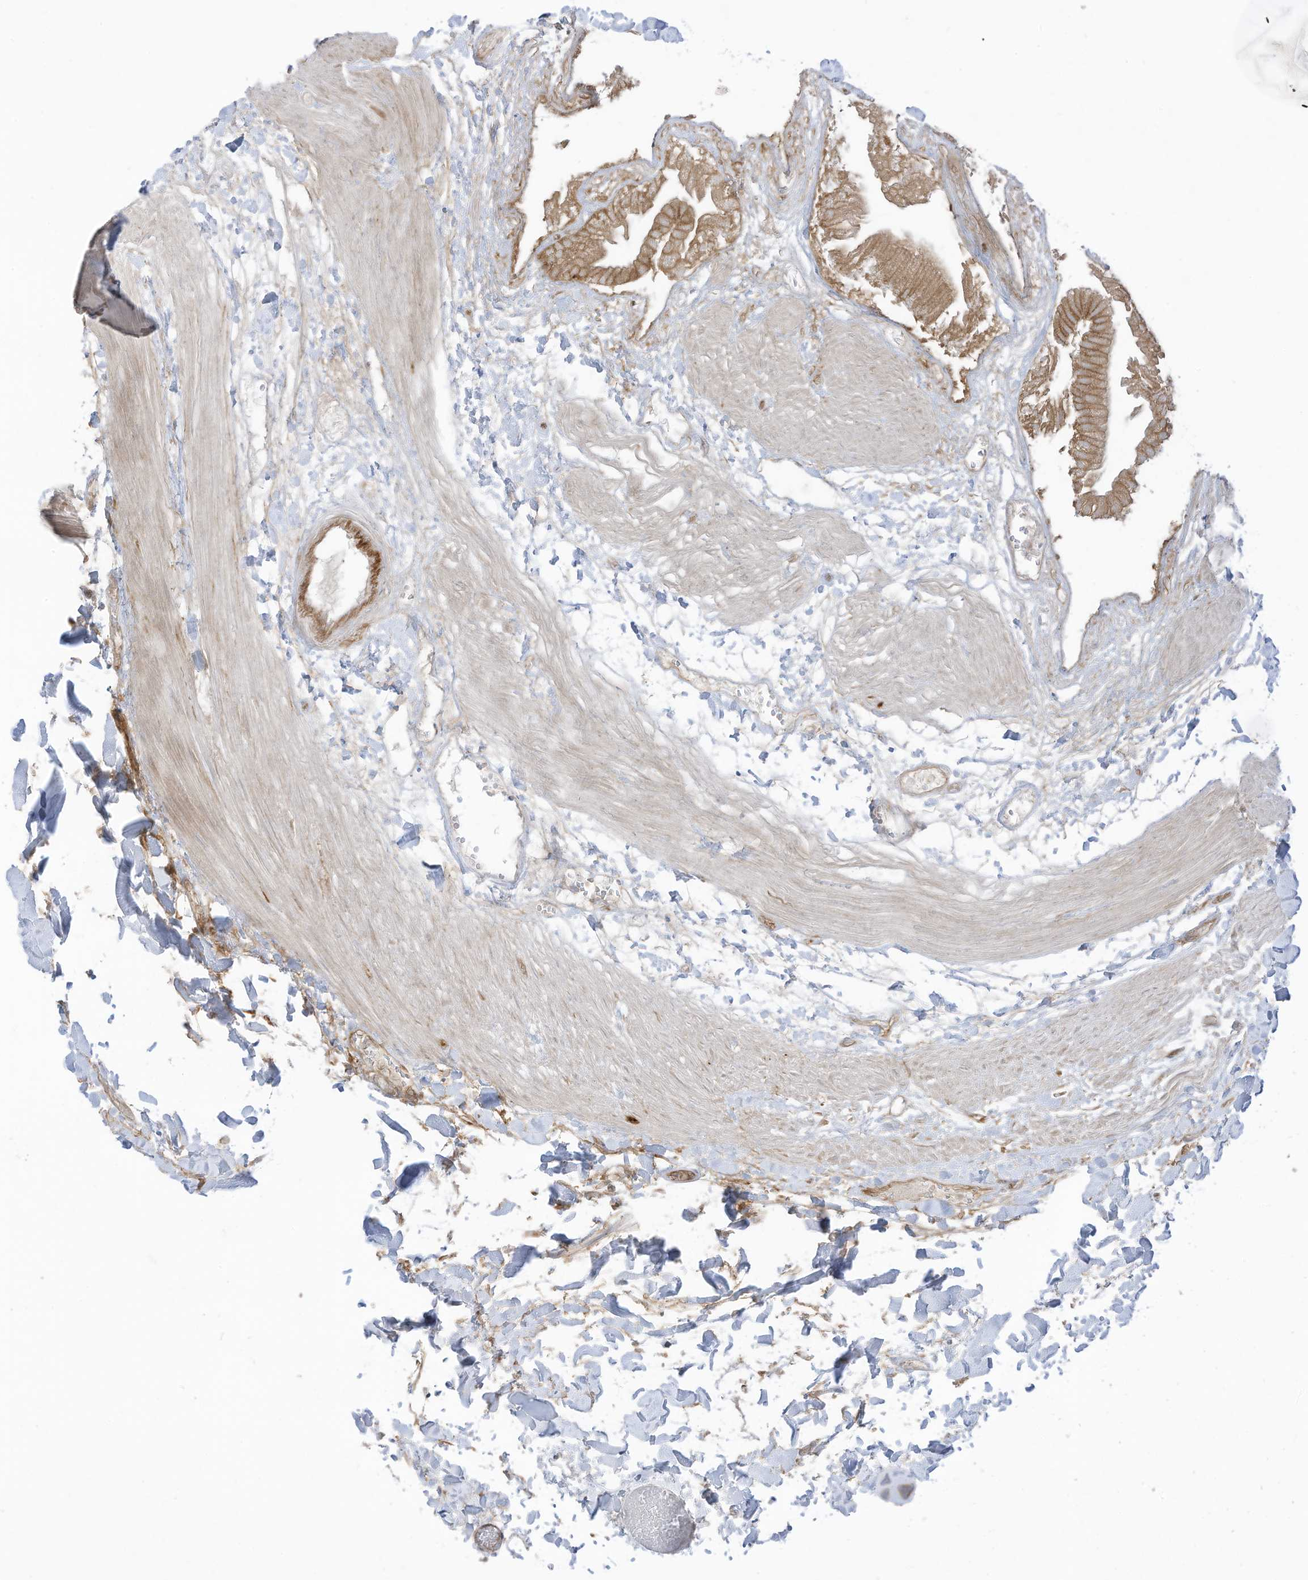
{"staining": {"intensity": "moderate", "quantity": ">75%", "location": "cytoplasmic/membranous"}, "tissue": "gallbladder", "cell_type": "Glandular cells", "image_type": "normal", "snomed": [{"axis": "morphology", "description": "Normal tissue, NOS"}, {"axis": "topography", "description": "Gallbladder"}], "caption": "A brown stain labels moderate cytoplasmic/membranous expression of a protein in glandular cells of benign human gallbladder. (Brightfield microscopy of DAB IHC at high magnification).", "gene": "REPS1", "patient": {"sex": "male", "age": 55}}